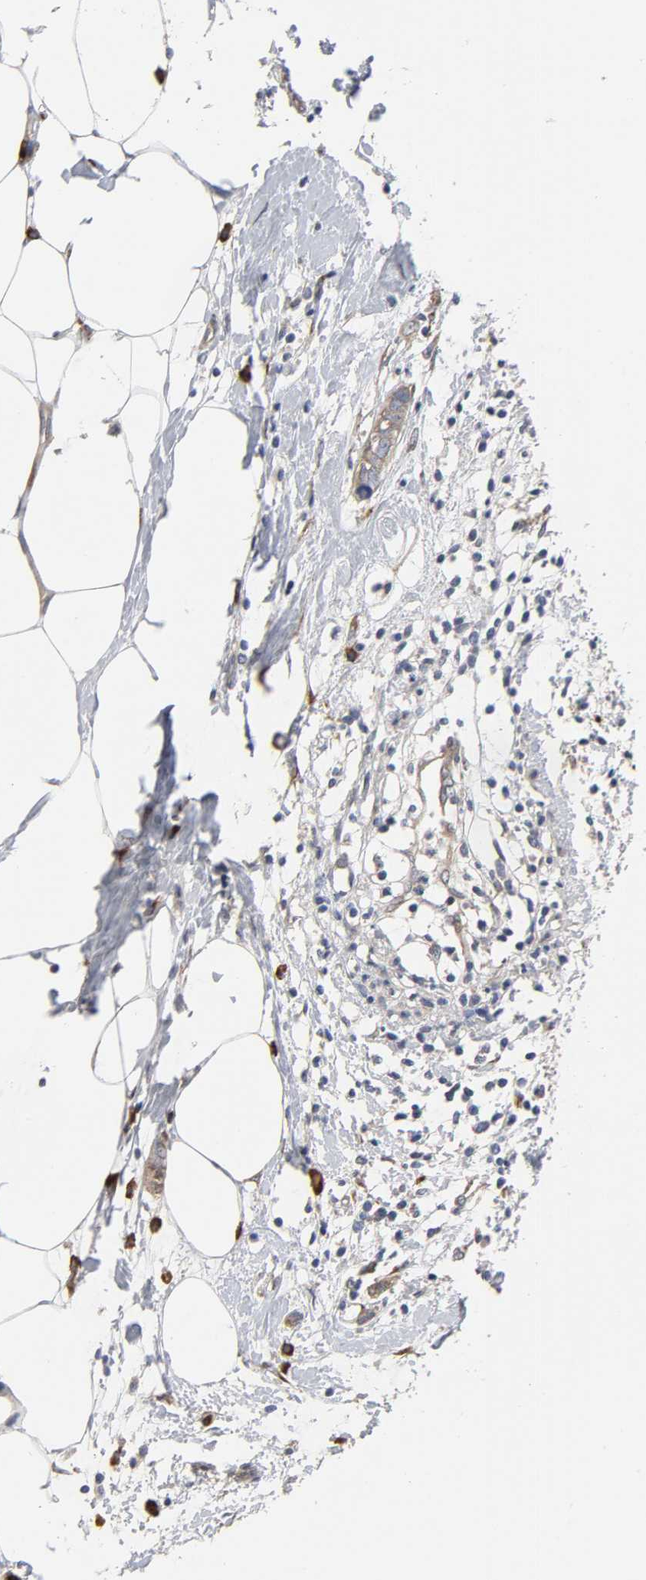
{"staining": {"intensity": "weak", "quantity": ">75%", "location": "cytoplasmic/membranous"}, "tissue": "breast cancer", "cell_type": "Tumor cells", "image_type": "cancer", "snomed": [{"axis": "morphology", "description": "Normal tissue, NOS"}, {"axis": "morphology", "description": "Duct carcinoma"}, {"axis": "topography", "description": "Breast"}], "caption": "There is low levels of weak cytoplasmic/membranous staining in tumor cells of breast cancer (invasive ductal carcinoma), as demonstrated by immunohistochemical staining (brown color).", "gene": "HDLBP", "patient": {"sex": "female", "age": 50}}